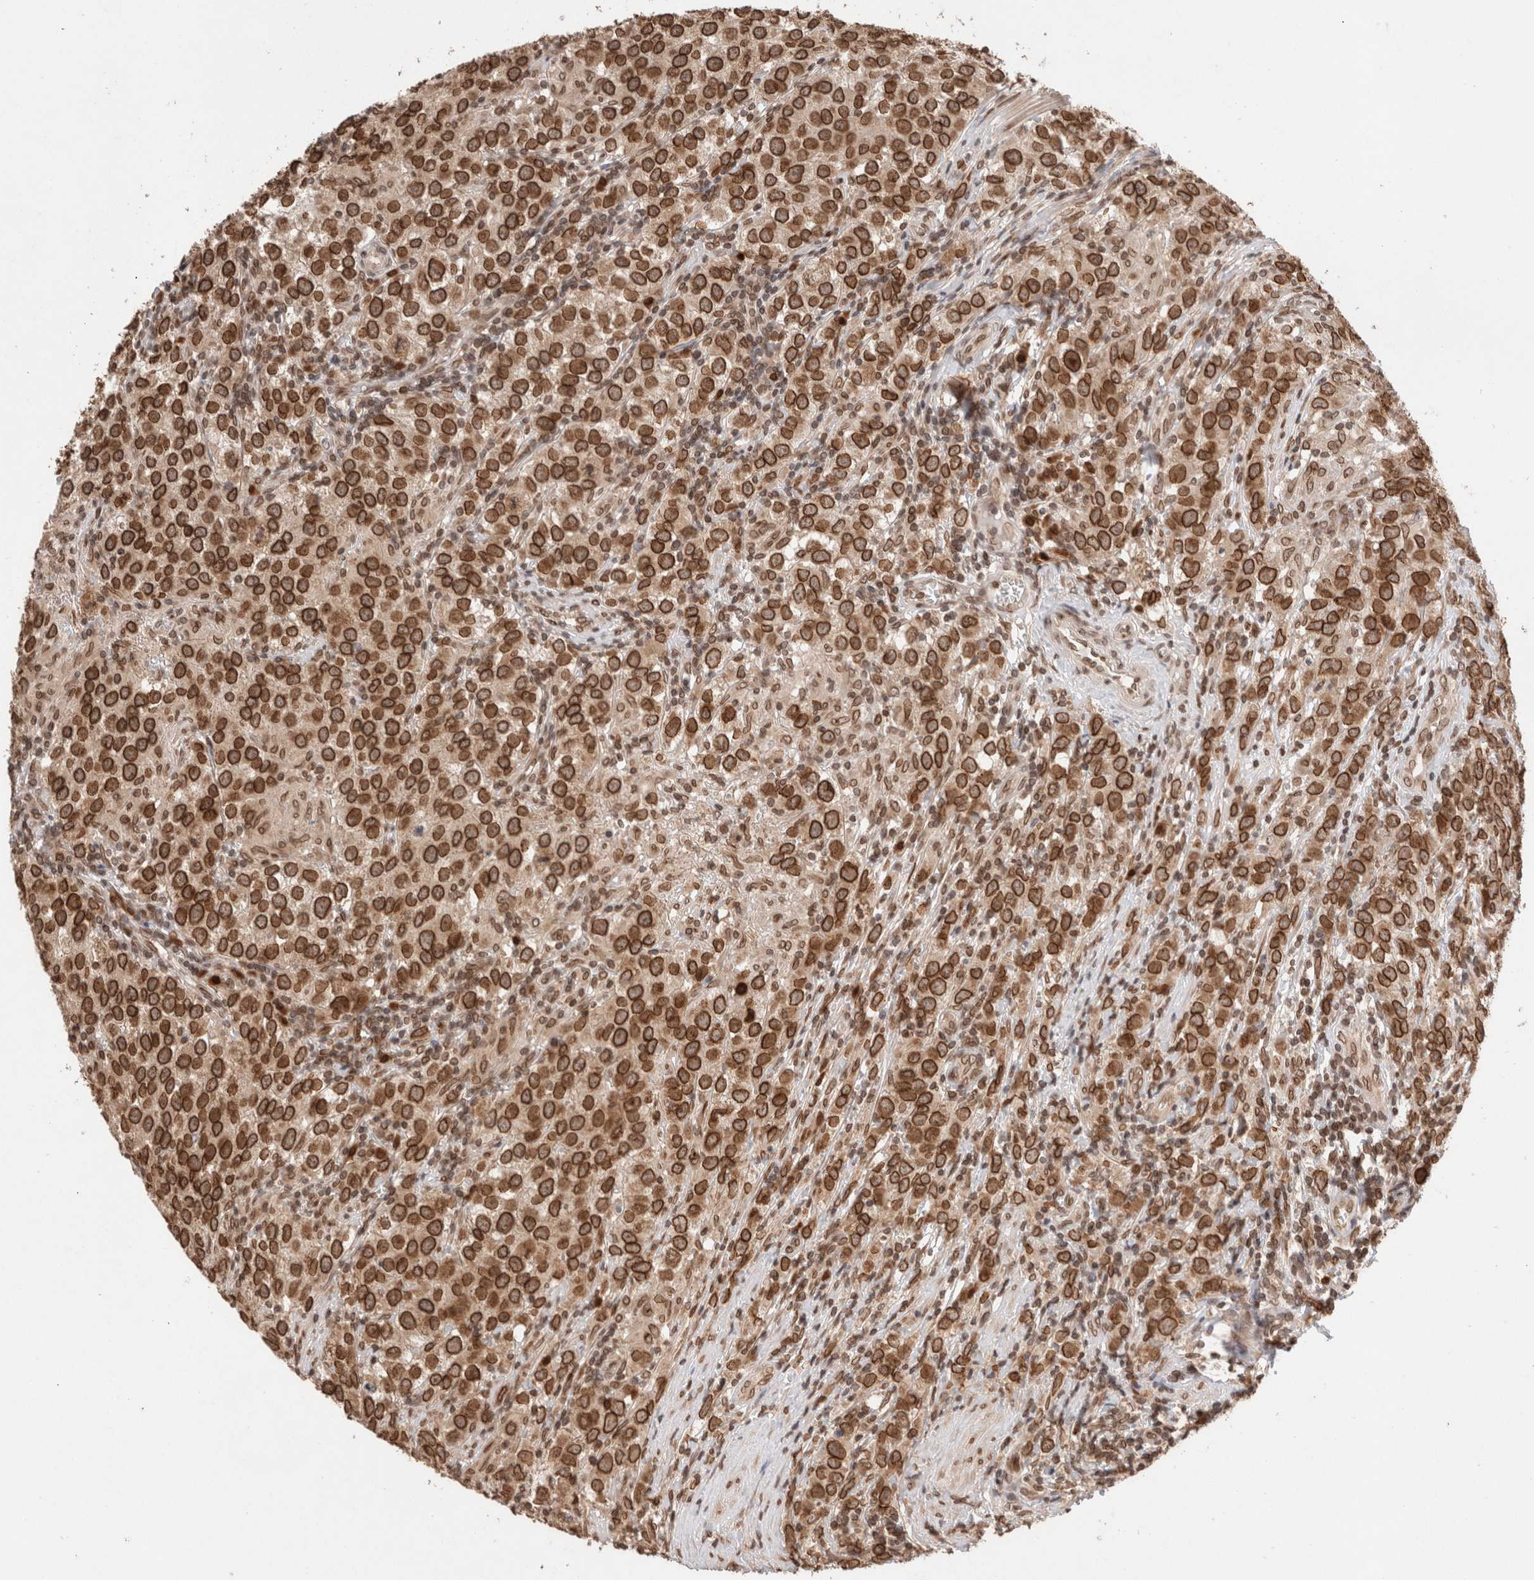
{"staining": {"intensity": "strong", "quantity": ">75%", "location": "cytoplasmic/membranous,nuclear"}, "tissue": "testis cancer", "cell_type": "Tumor cells", "image_type": "cancer", "snomed": [{"axis": "morphology", "description": "Seminoma, NOS"}, {"axis": "morphology", "description": "Carcinoma, Embryonal, NOS"}, {"axis": "topography", "description": "Testis"}], "caption": "Protein staining displays strong cytoplasmic/membranous and nuclear staining in about >75% of tumor cells in testis embryonal carcinoma.", "gene": "TPR", "patient": {"sex": "male", "age": 43}}